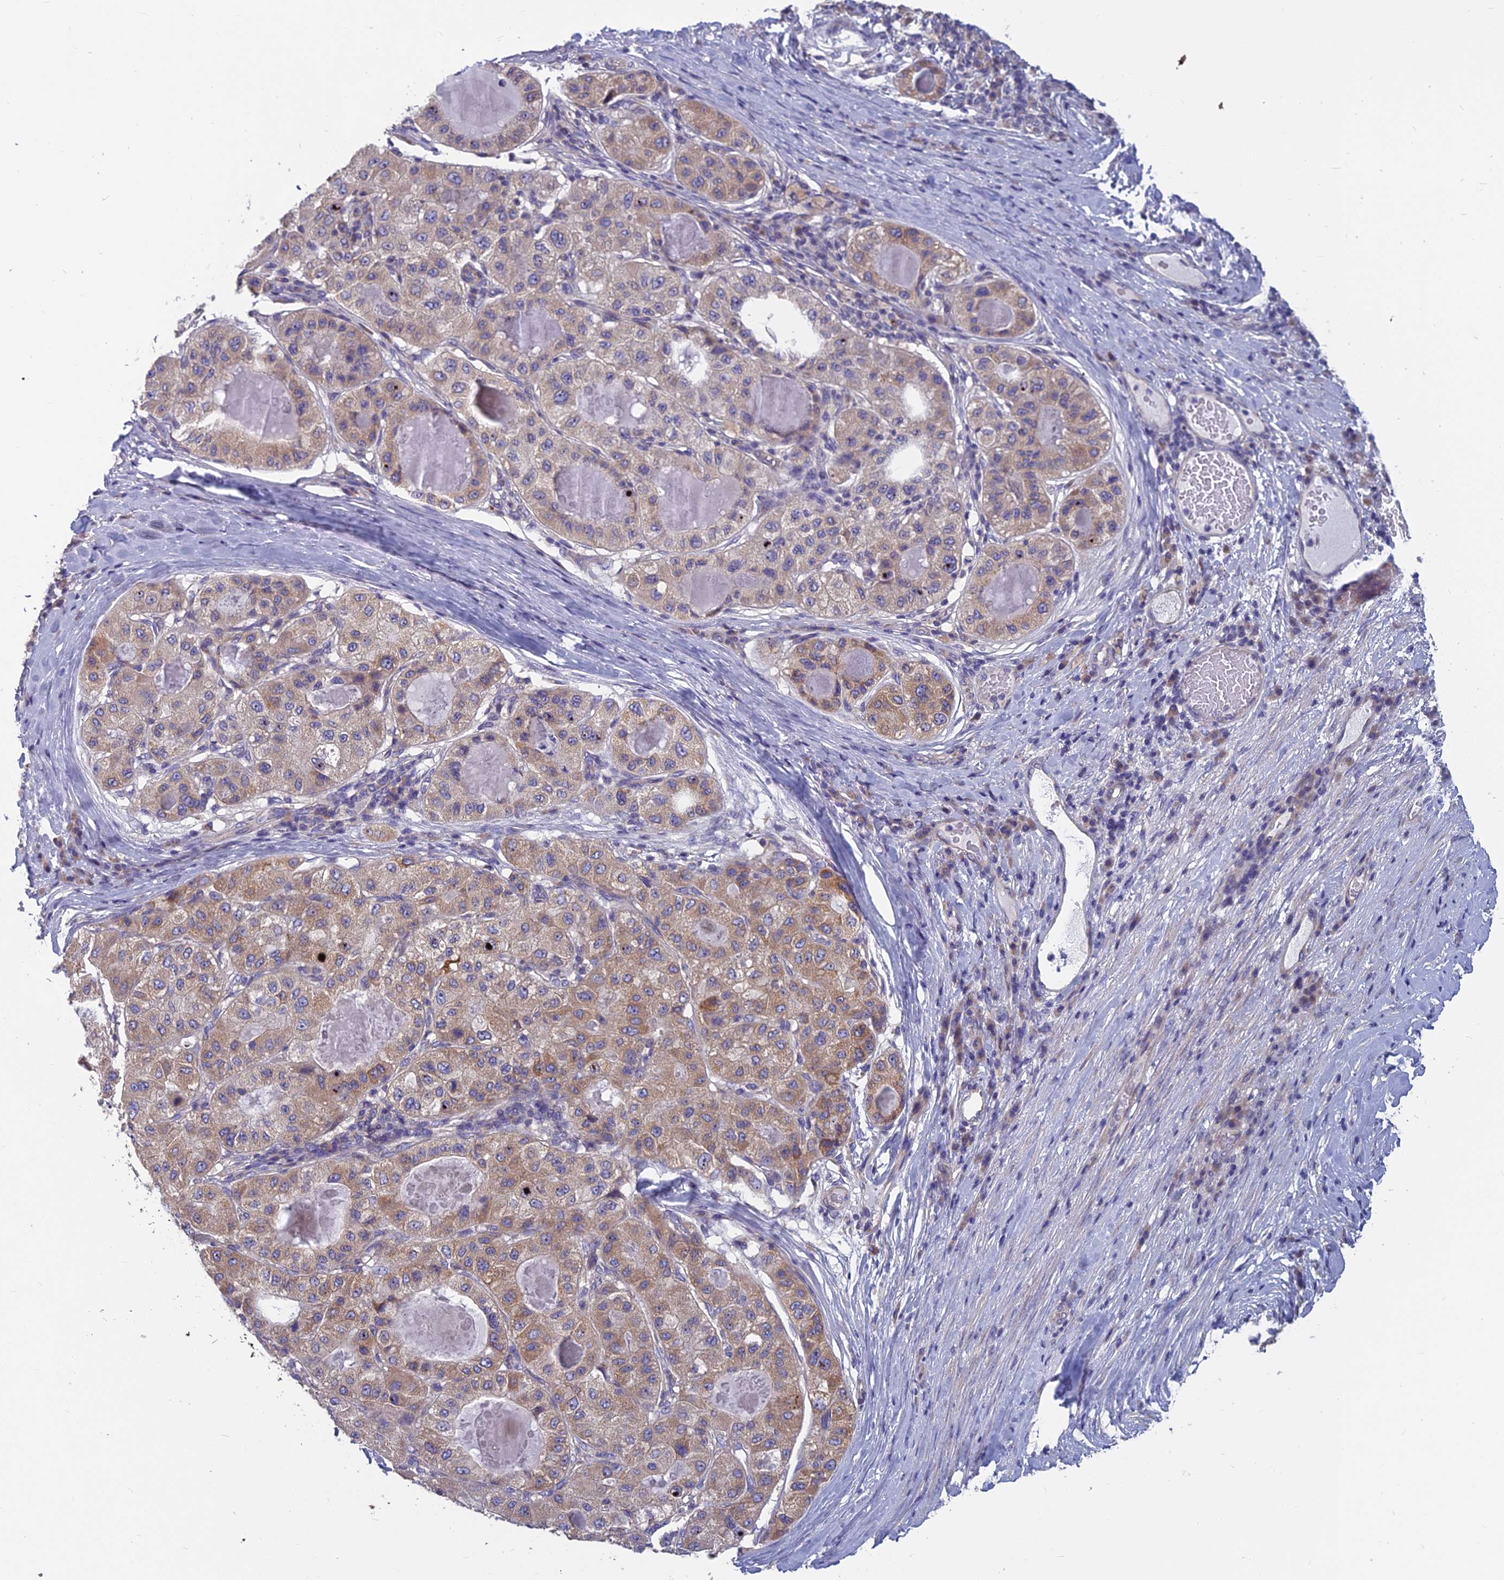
{"staining": {"intensity": "moderate", "quantity": ">75%", "location": "cytoplasmic/membranous"}, "tissue": "liver cancer", "cell_type": "Tumor cells", "image_type": "cancer", "snomed": [{"axis": "morphology", "description": "Carcinoma, Hepatocellular, NOS"}, {"axis": "topography", "description": "Liver"}], "caption": "Immunohistochemistry (IHC) photomicrograph of human liver hepatocellular carcinoma stained for a protein (brown), which displays medium levels of moderate cytoplasmic/membranous positivity in approximately >75% of tumor cells.", "gene": "COX20", "patient": {"sex": "male", "age": 80}}